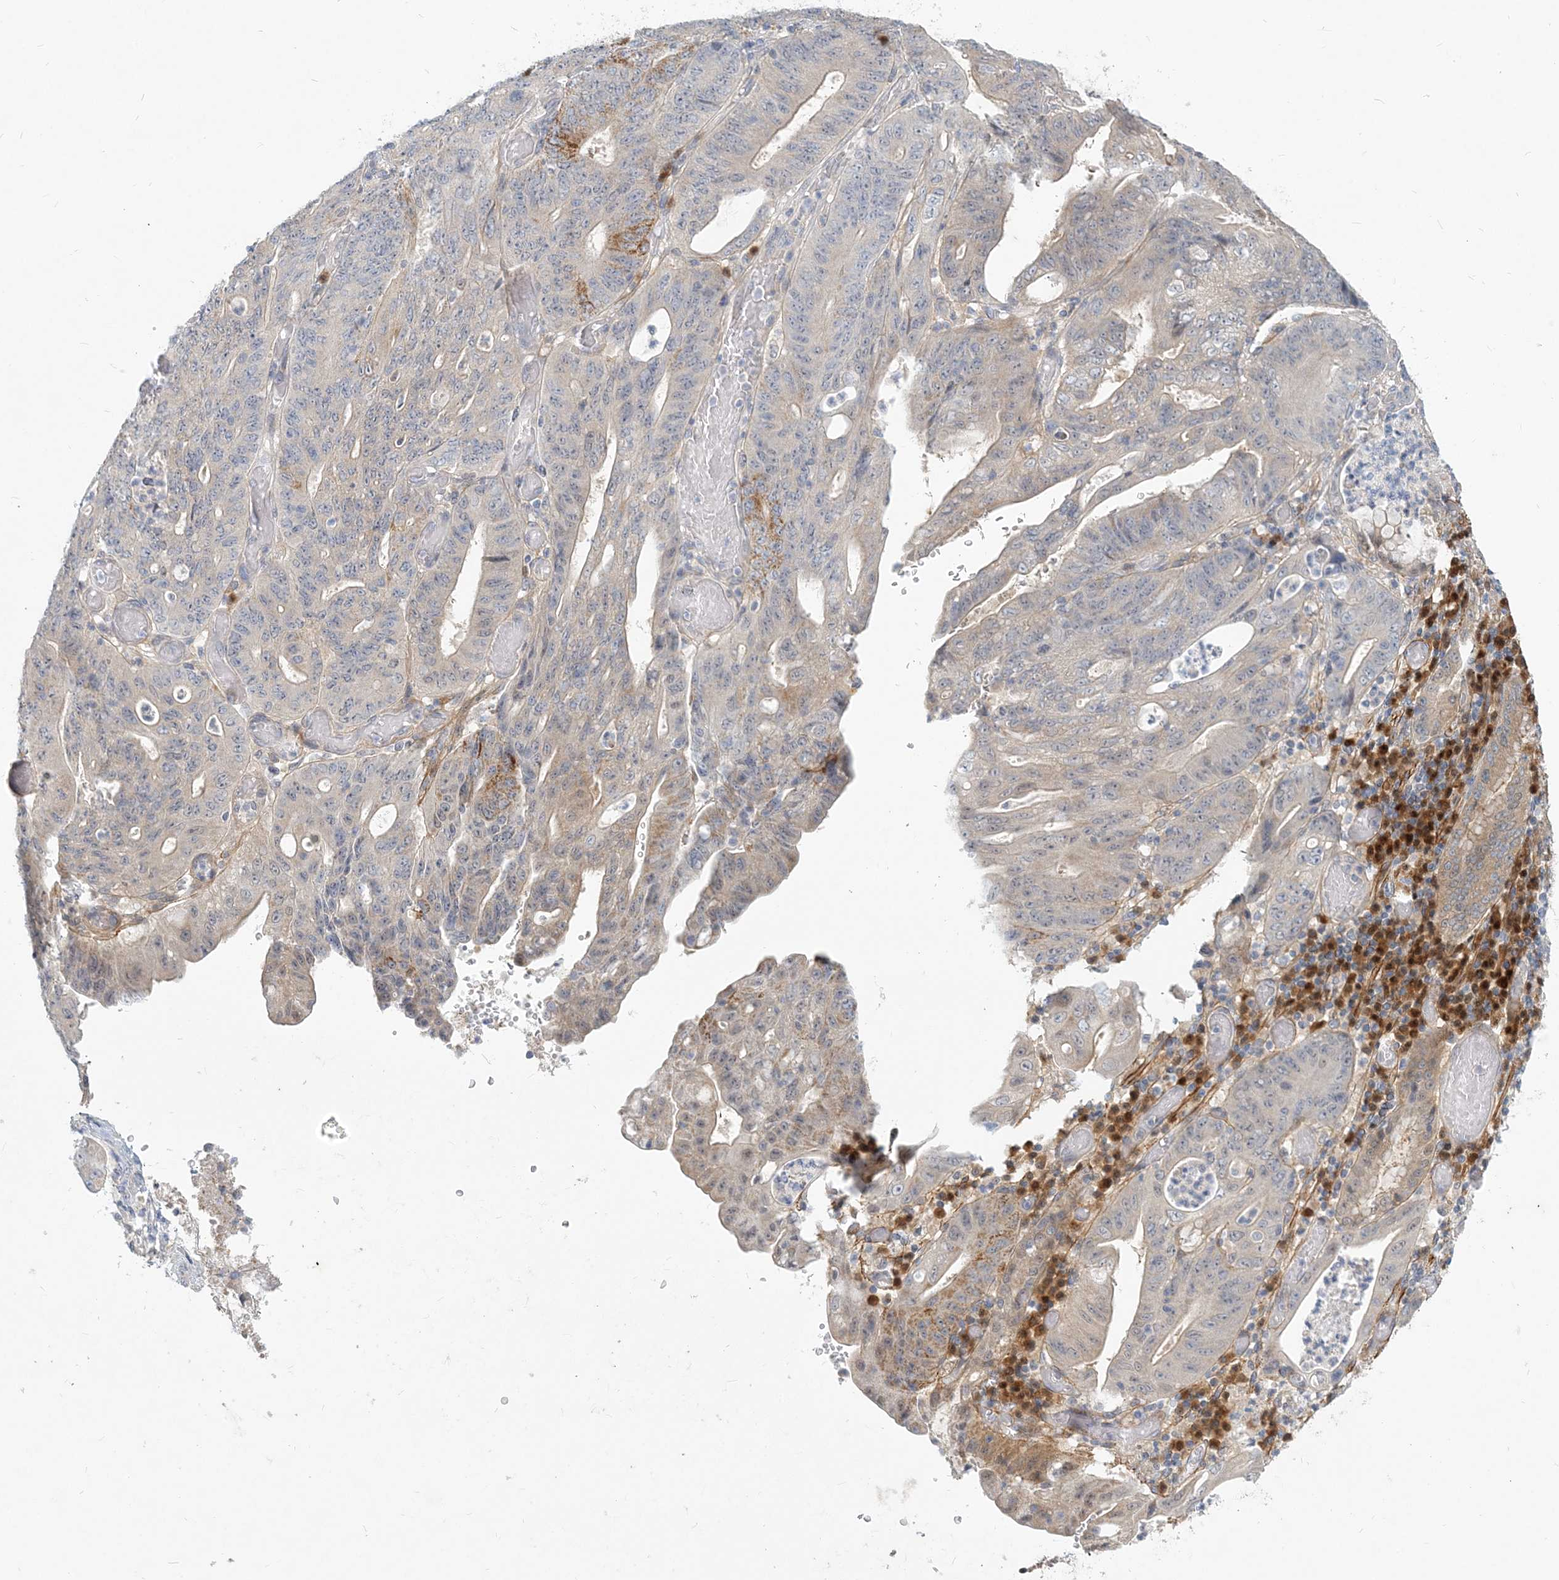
{"staining": {"intensity": "weak", "quantity": "<25%", "location": "cytoplasmic/membranous"}, "tissue": "stomach cancer", "cell_type": "Tumor cells", "image_type": "cancer", "snomed": [{"axis": "morphology", "description": "Adenocarcinoma, NOS"}, {"axis": "topography", "description": "Stomach"}], "caption": "High magnification brightfield microscopy of adenocarcinoma (stomach) stained with DAB (brown) and counterstained with hematoxylin (blue): tumor cells show no significant staining. (IHC, brightfield microscopy, high magnification).", "gene": "GMPPA", "patient": {"sex": "female", "age": 73}}